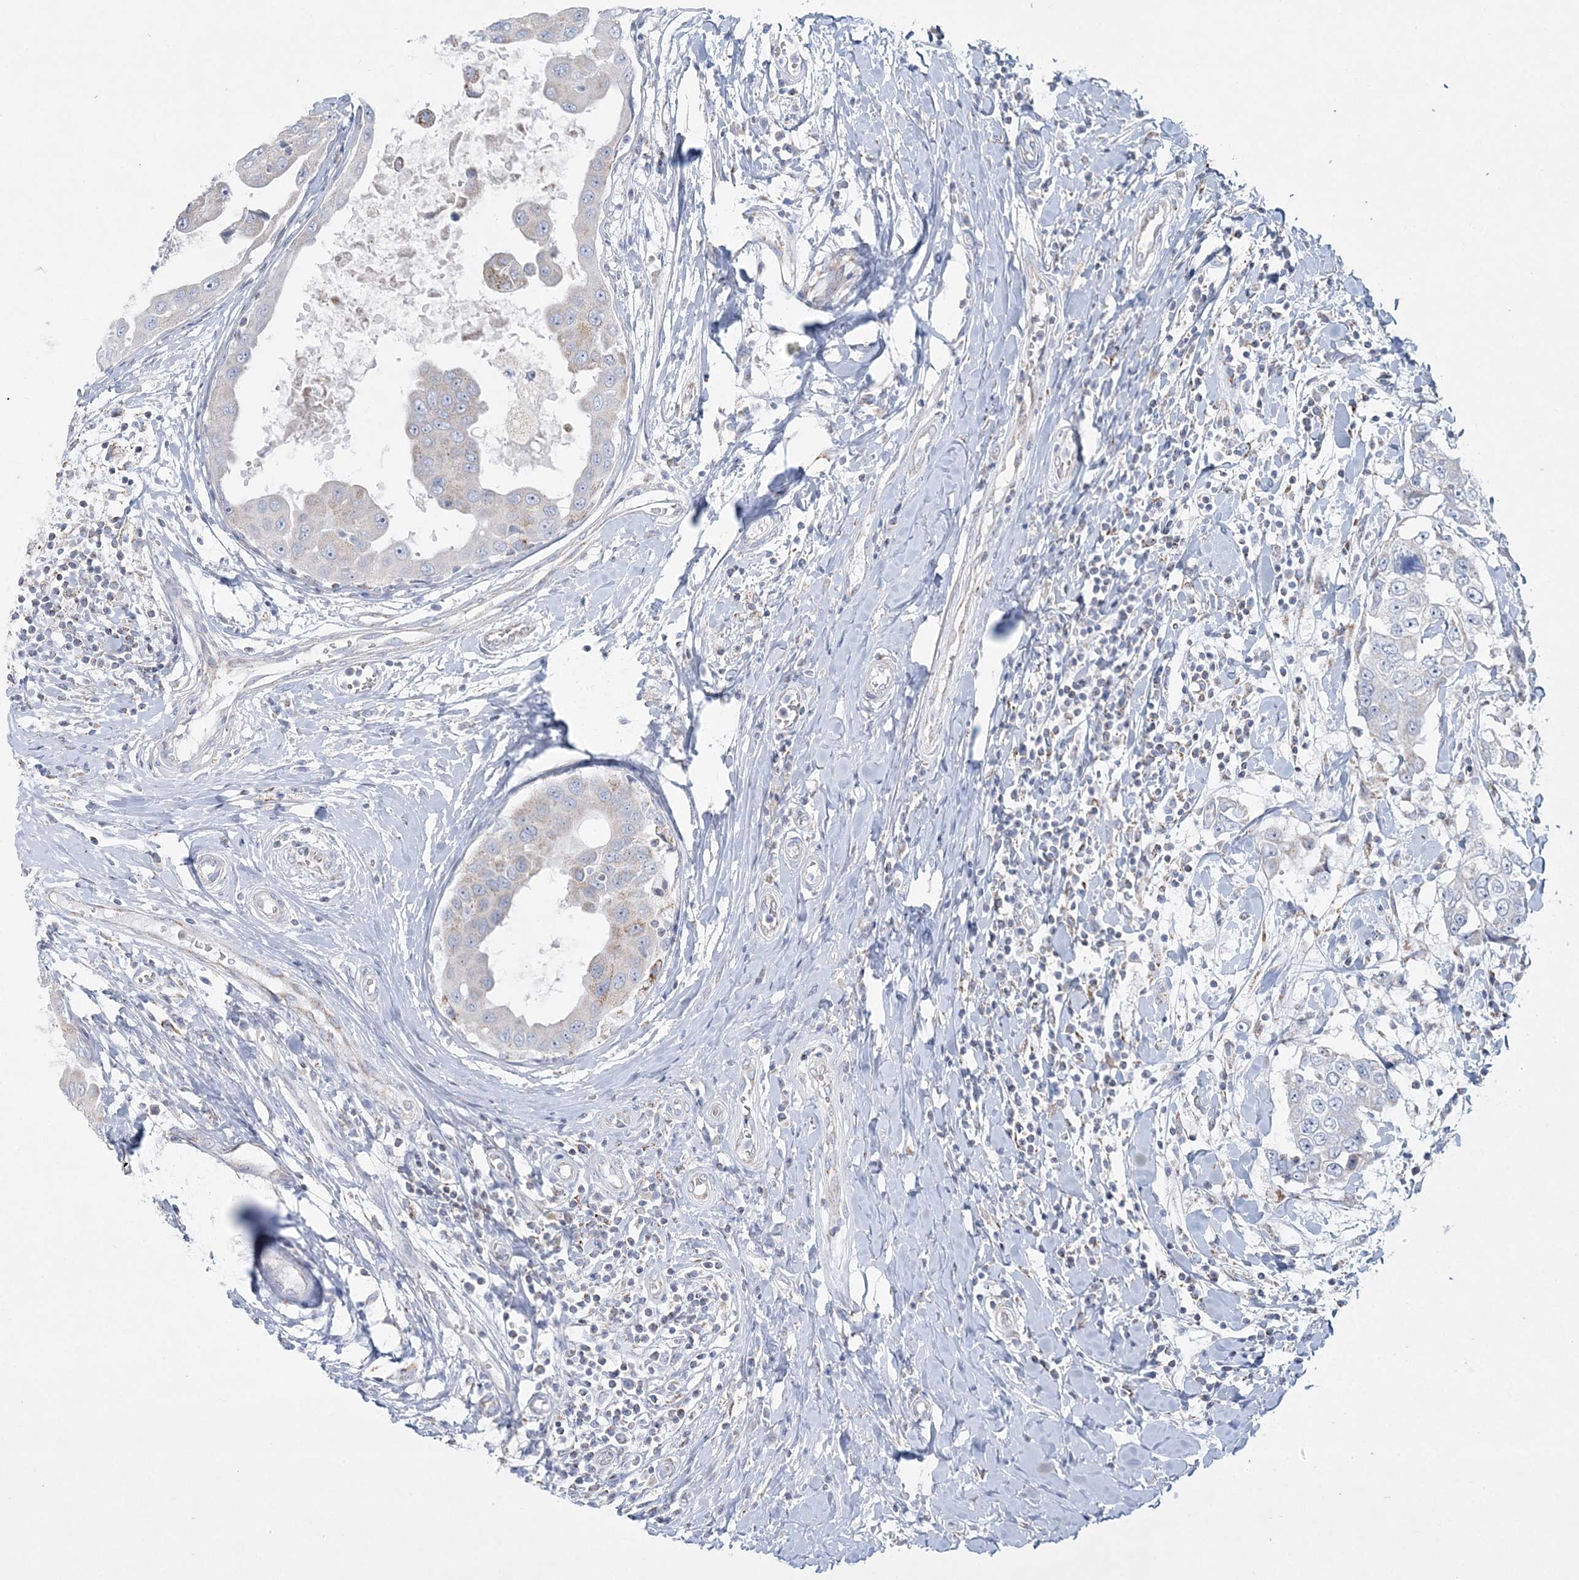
{"staining": {"intensity": "negative", "quantity": "none", "location": "none"}, "tissue": "breast cancer", "cell_type": "Tumor cells", "image_type": "cancer", "snomed": [{"axis": "morphology", "description": "Duct carcinoma"}, {"axis": "topography", "description": "Breast"}], "caption": "A high-resolution micrograph shows immunohistochemistry staining of breast cancer, which displays no significant expression in tumor cells.", "gene": "TBC1D7", "patient": {"sex": "female", "age": 27}}